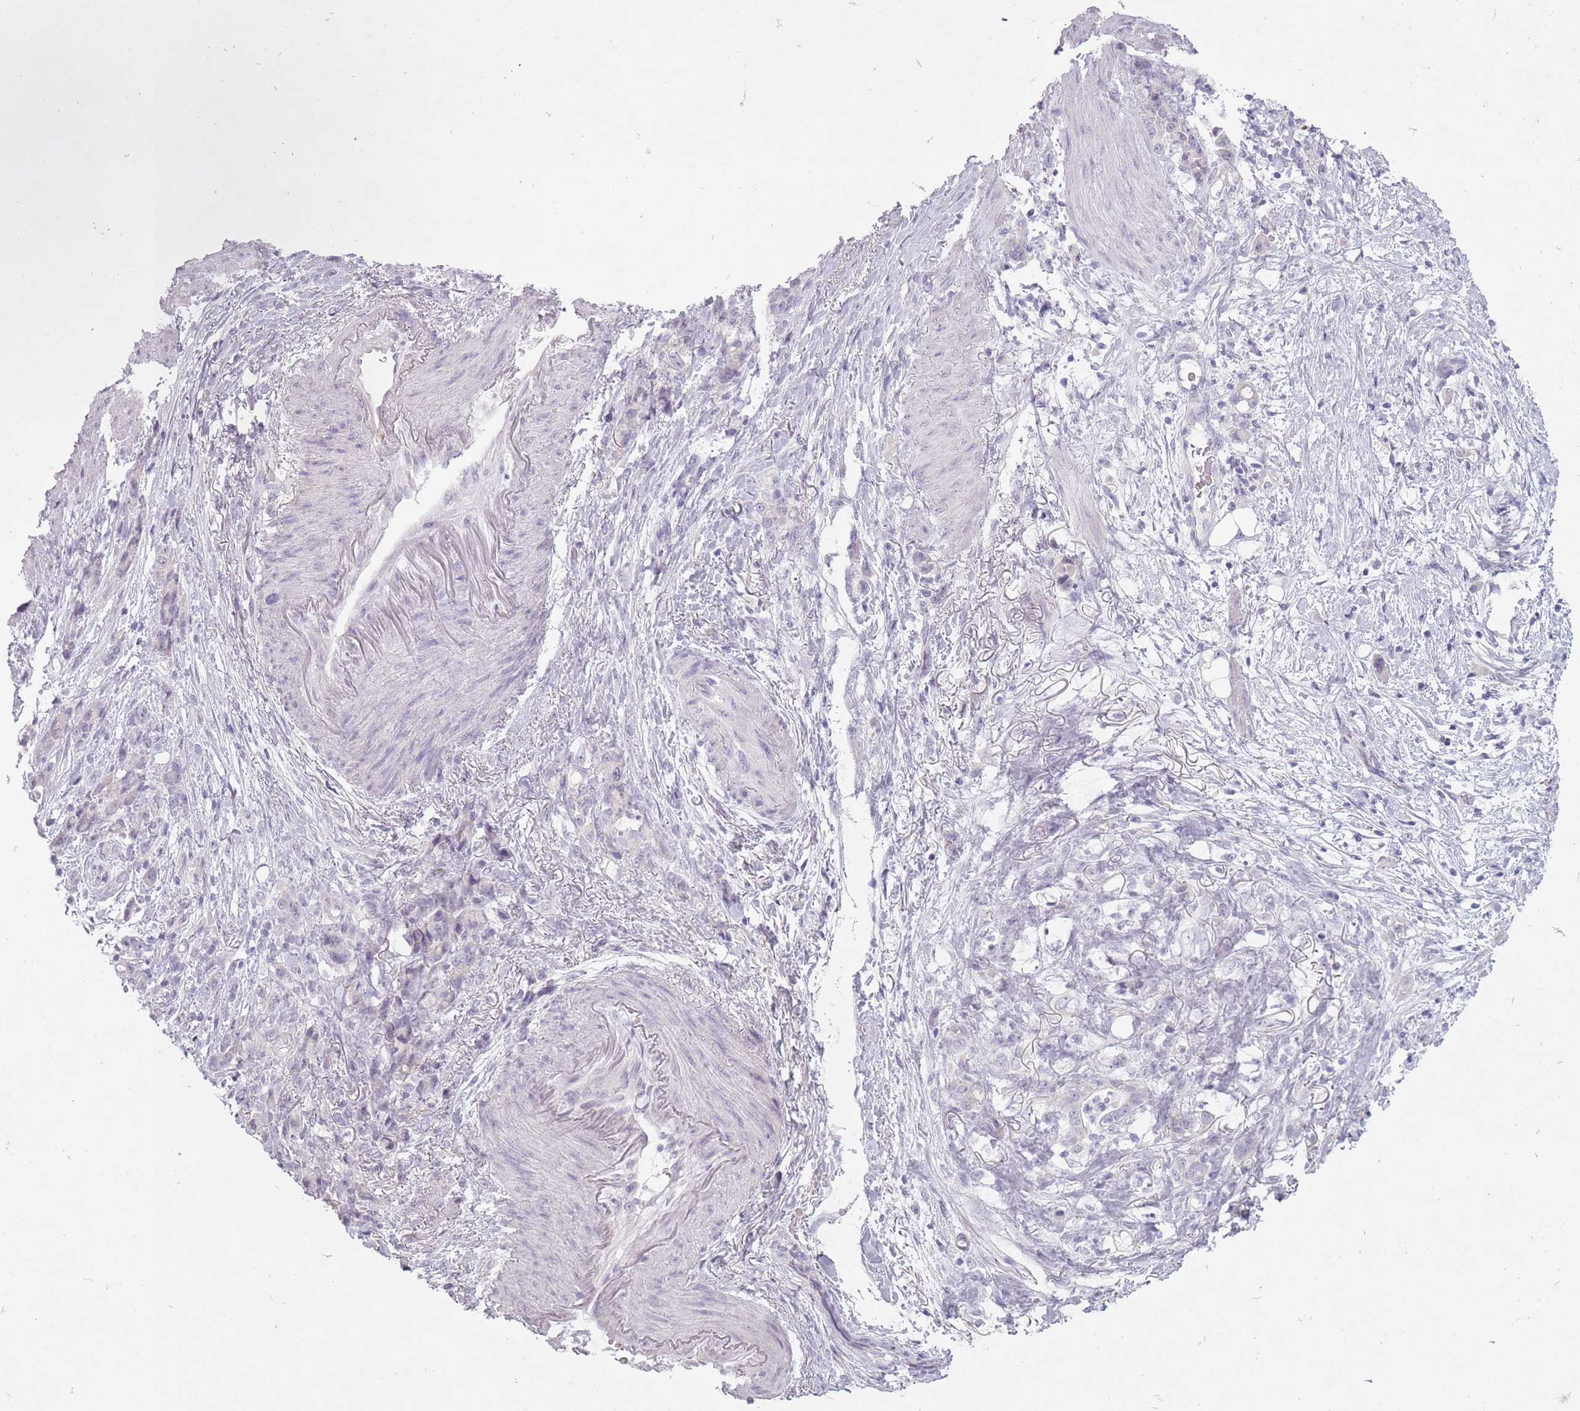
{"staining": {"intensity": "negative", "quantity": "none", "location": "none"}, "tissue": "stomach cancer", "cell_type": "Tumor cells", "image_type": "cancer", "snomed": [{"axis": "morphology", "description": "Normal tissue, NOS"}, {"axis": "morphology", "description": "Adenocarcinoma, NOS"}, {"axis": "topography", "description": "Stomach"}], "caption": "This image is of stomach adenocarcinoma stained with immunohistochemistry (IHC) to label a protein in brown with the nuclei are counter-stained blue. There is no positivity in tumor cells.", "gene": "FAM43B", "patient": {"sex": "female", "age": 79}}